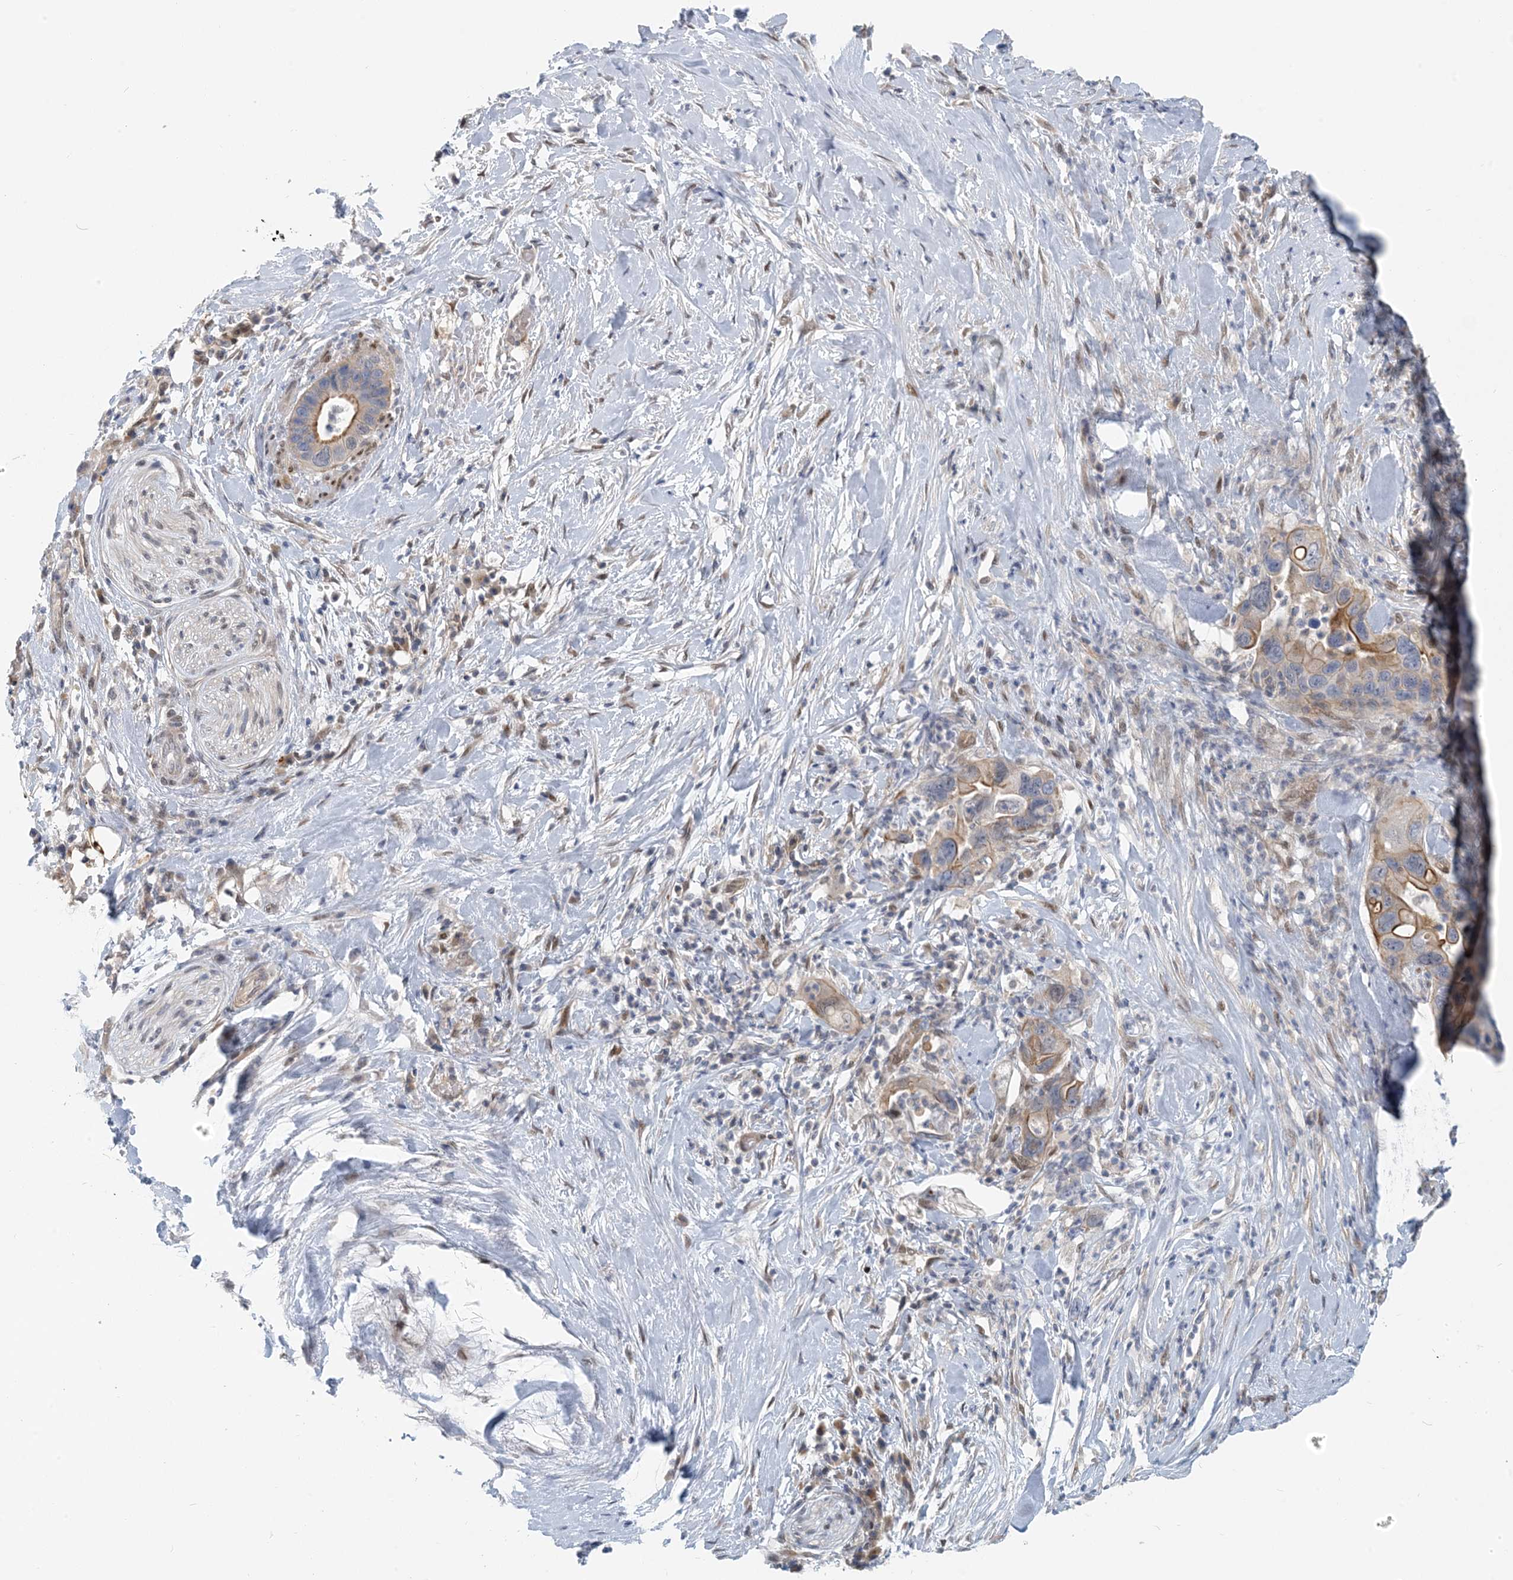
{"staining": {"intensity": "moderate", "quantity": "<25%", "location": "cytoplasmic/membranous"}, "tissue": "pancreatic cancer", "cell_type": "Tumor cells", "image_type": "cancer", "snomed": [{"axis": "morphology", "description": "Adenocarcinoma, NOS"}, {"axis": "topography", "description": "Pancreas"}], "caption": "This photomicrograph demonstrates IHC staining of pancreatic adenocarcinoma, with low moderate cytoplasmic/membranous staining in approximately <25% of tumor cells.", "gene": "ZC3H12A", "patient": {"sex": "female", "age": 71}}